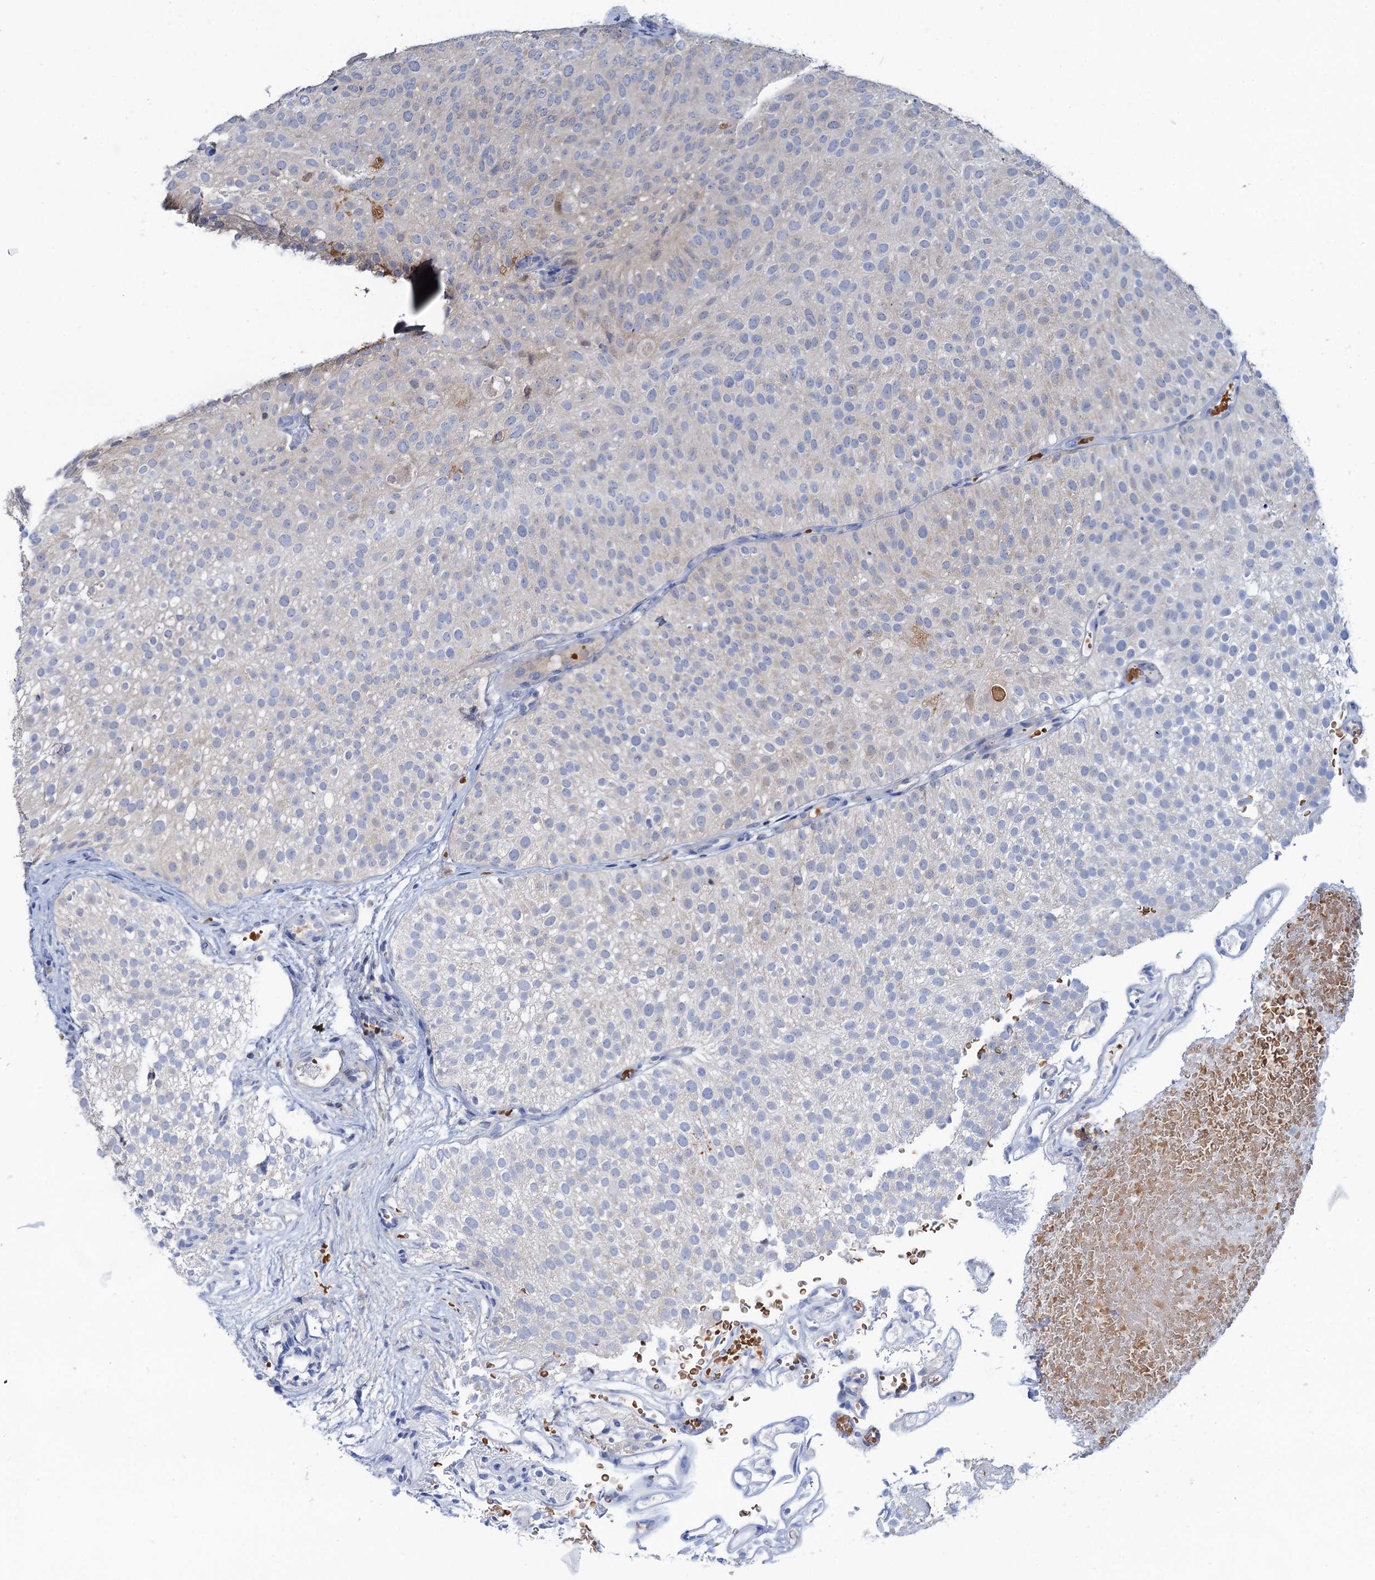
{"staining": {"intensity": "negative", "quantity": "none", "location": "none"}, "tissue": "urothelial cancer", "cell_type": "Tumor cells", "image_type": "cancer", "snomed": [{"axis": "morphology", "description": "Urothelial carcinoma, Low grade"}, {"axis": "topography", "description": "Urinary bladder"}], "caption": "Immunohistochemistry of human urothelial carcinoma (low-grade) reveals no expression in tumor cells.", "gene": "FAH", "patient": {"sex": "male", "age": 78}}